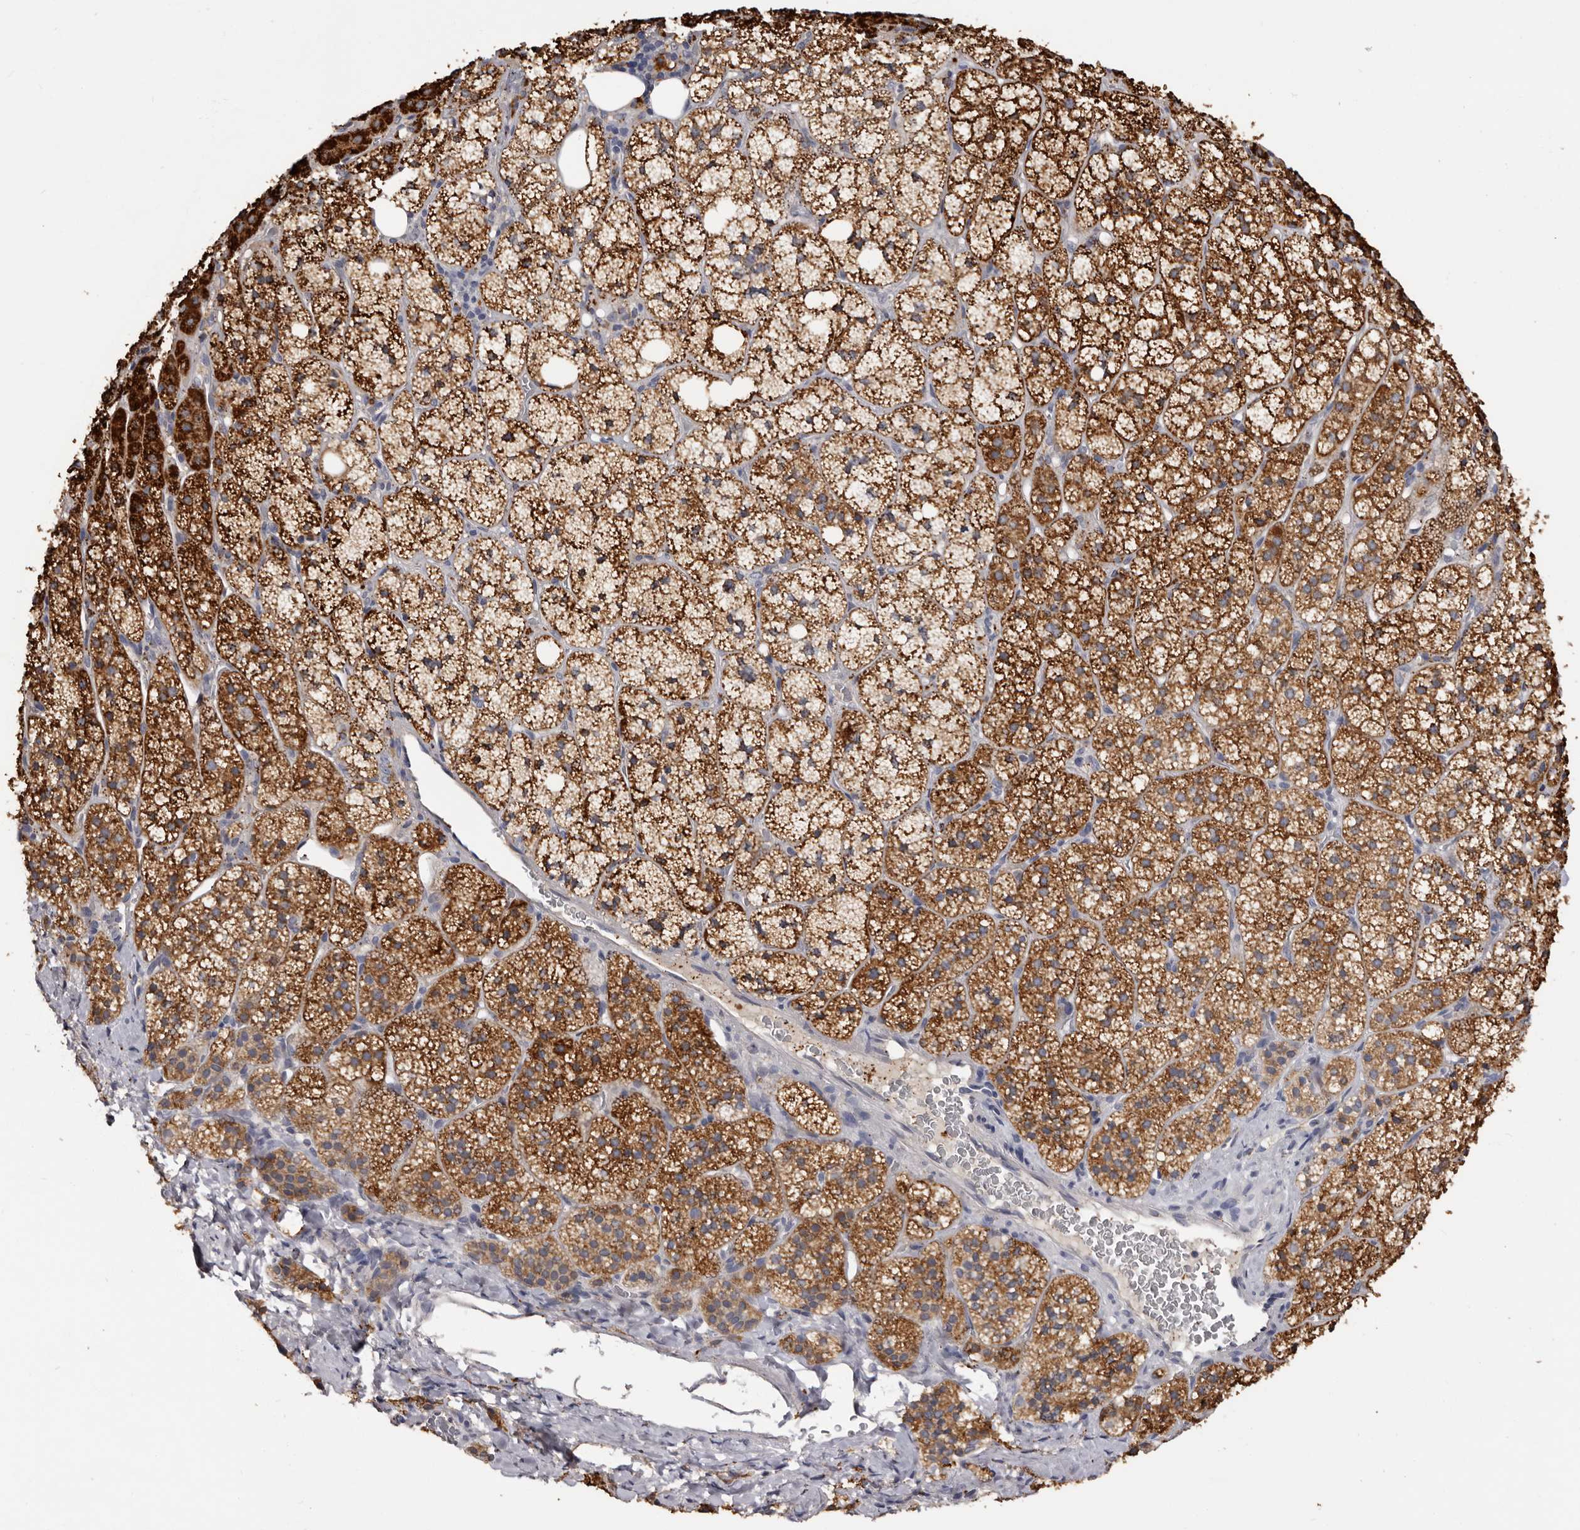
{"staining": {"intensity": "strong", "quantity": ">75%", "location": "cytoplasmic/membranous"}, "tissue": "adrenal gland", "cell_type": "Glandular cells", "image_type": "normal", "snomed": [{"axis": "morphology", "description": "Normal tissue, NOS"}, {"axis": "topography", "description": "Adrenal gland"}], "caption": "Immunohistochemistry photomicrograph of normal adrenal gland: human adrenal gland stained using immunohistochemistry (IHC) reveals high levels of strong protein expression localized specifically in the cytoplasmic/membranous of glandular cells, appearing as a cytoplasmic/membranous brown color.", "gene": "DAP", "patient": {"sex": "female", "age": 44}}